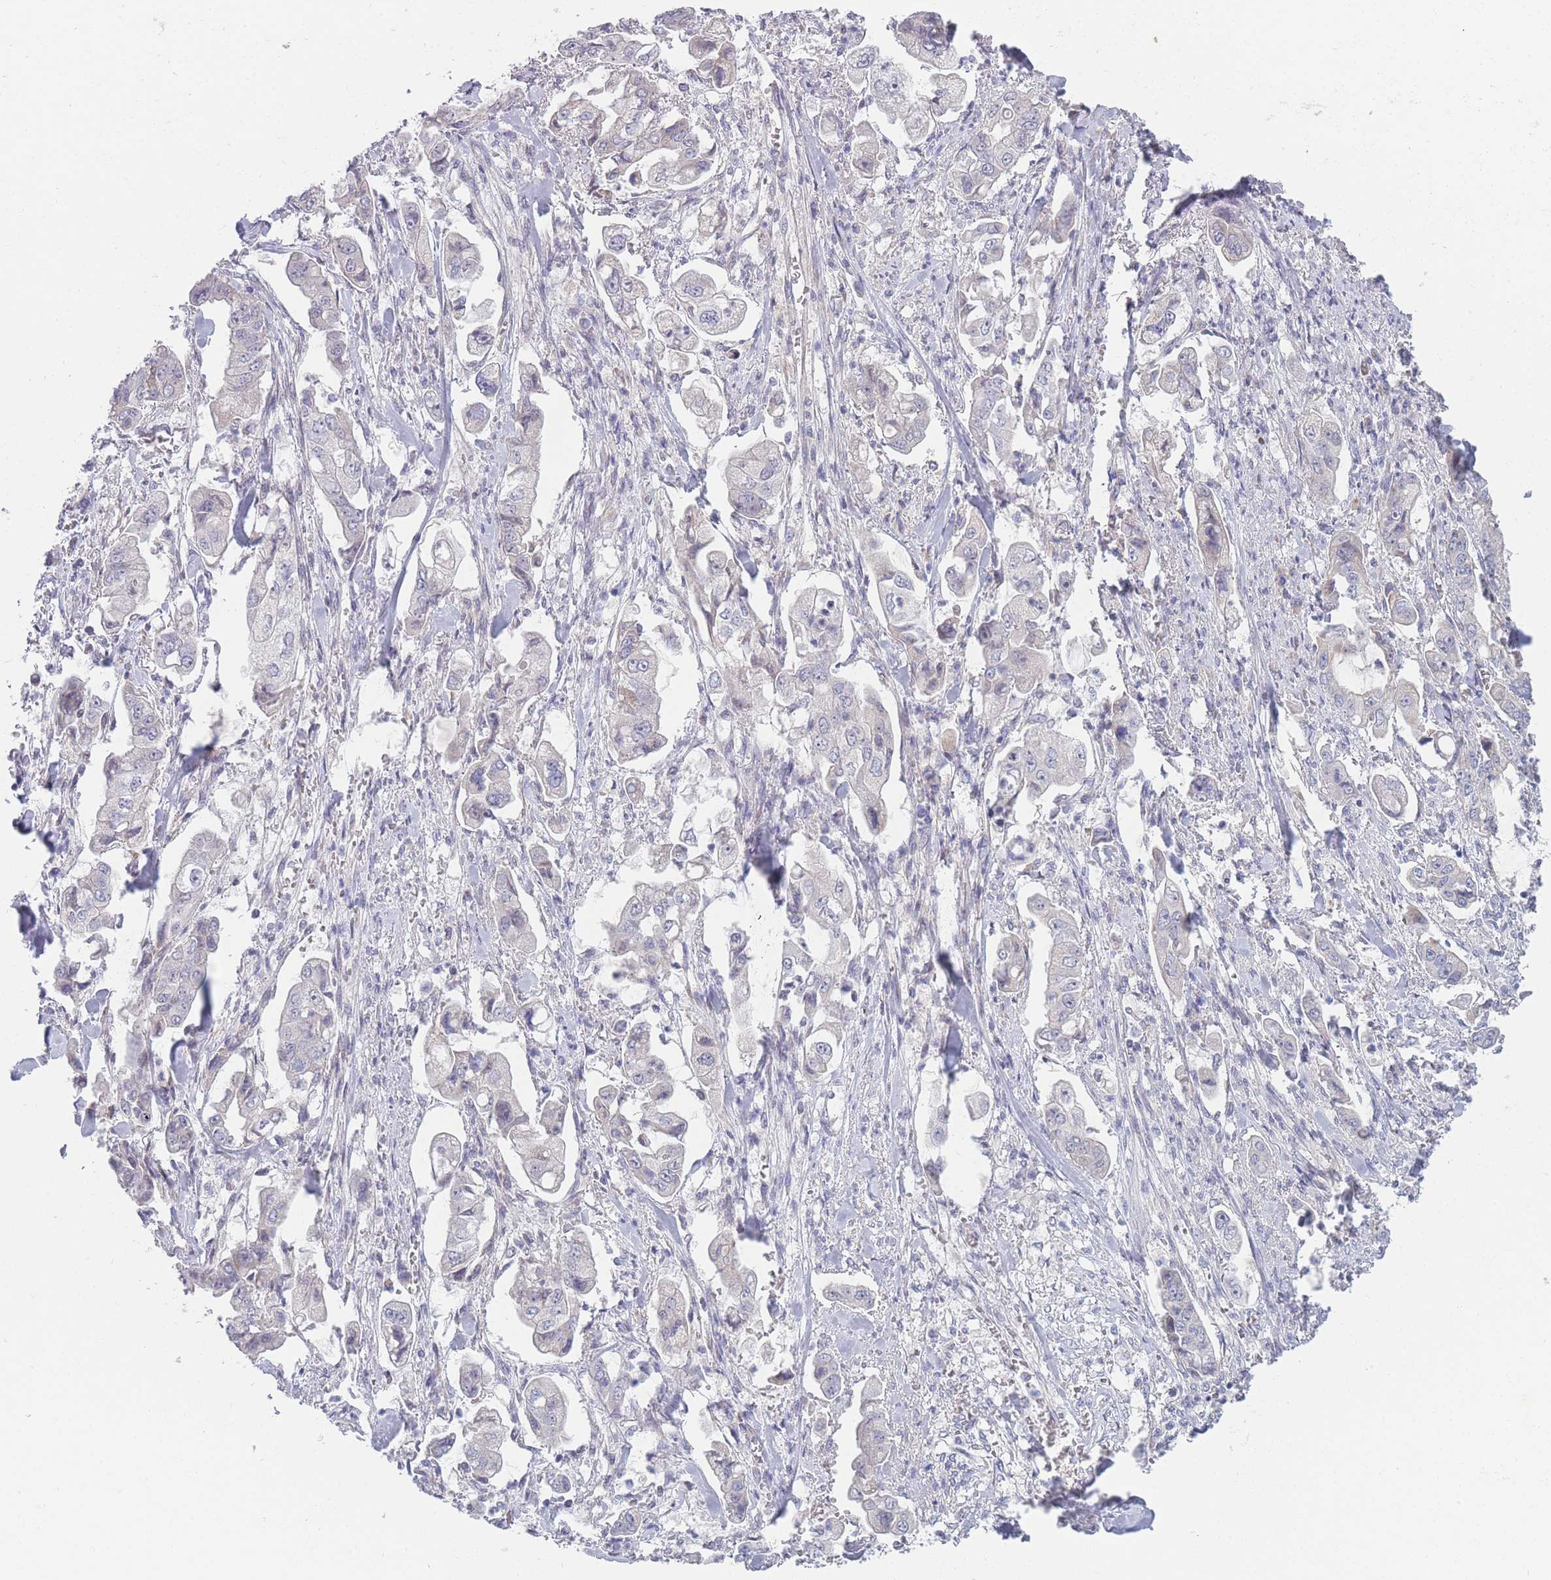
{"staining": {"intensity": "negative", "quantity": "none", "location": "none"}, "tissue": "stomach cancer", "cell_type": "Tumor cells", "image_type": "cancer", "snomed": [{"axis": "morphology", "description": "Adenocarcinoma, NOS"}, {"axis": "topography", "description": "Stomach"}], "caption": "Tumor cells show no significant expression in stomach cancer.", "gene": "FAM227B", "patient": {"sex": "male", "age": 62}}